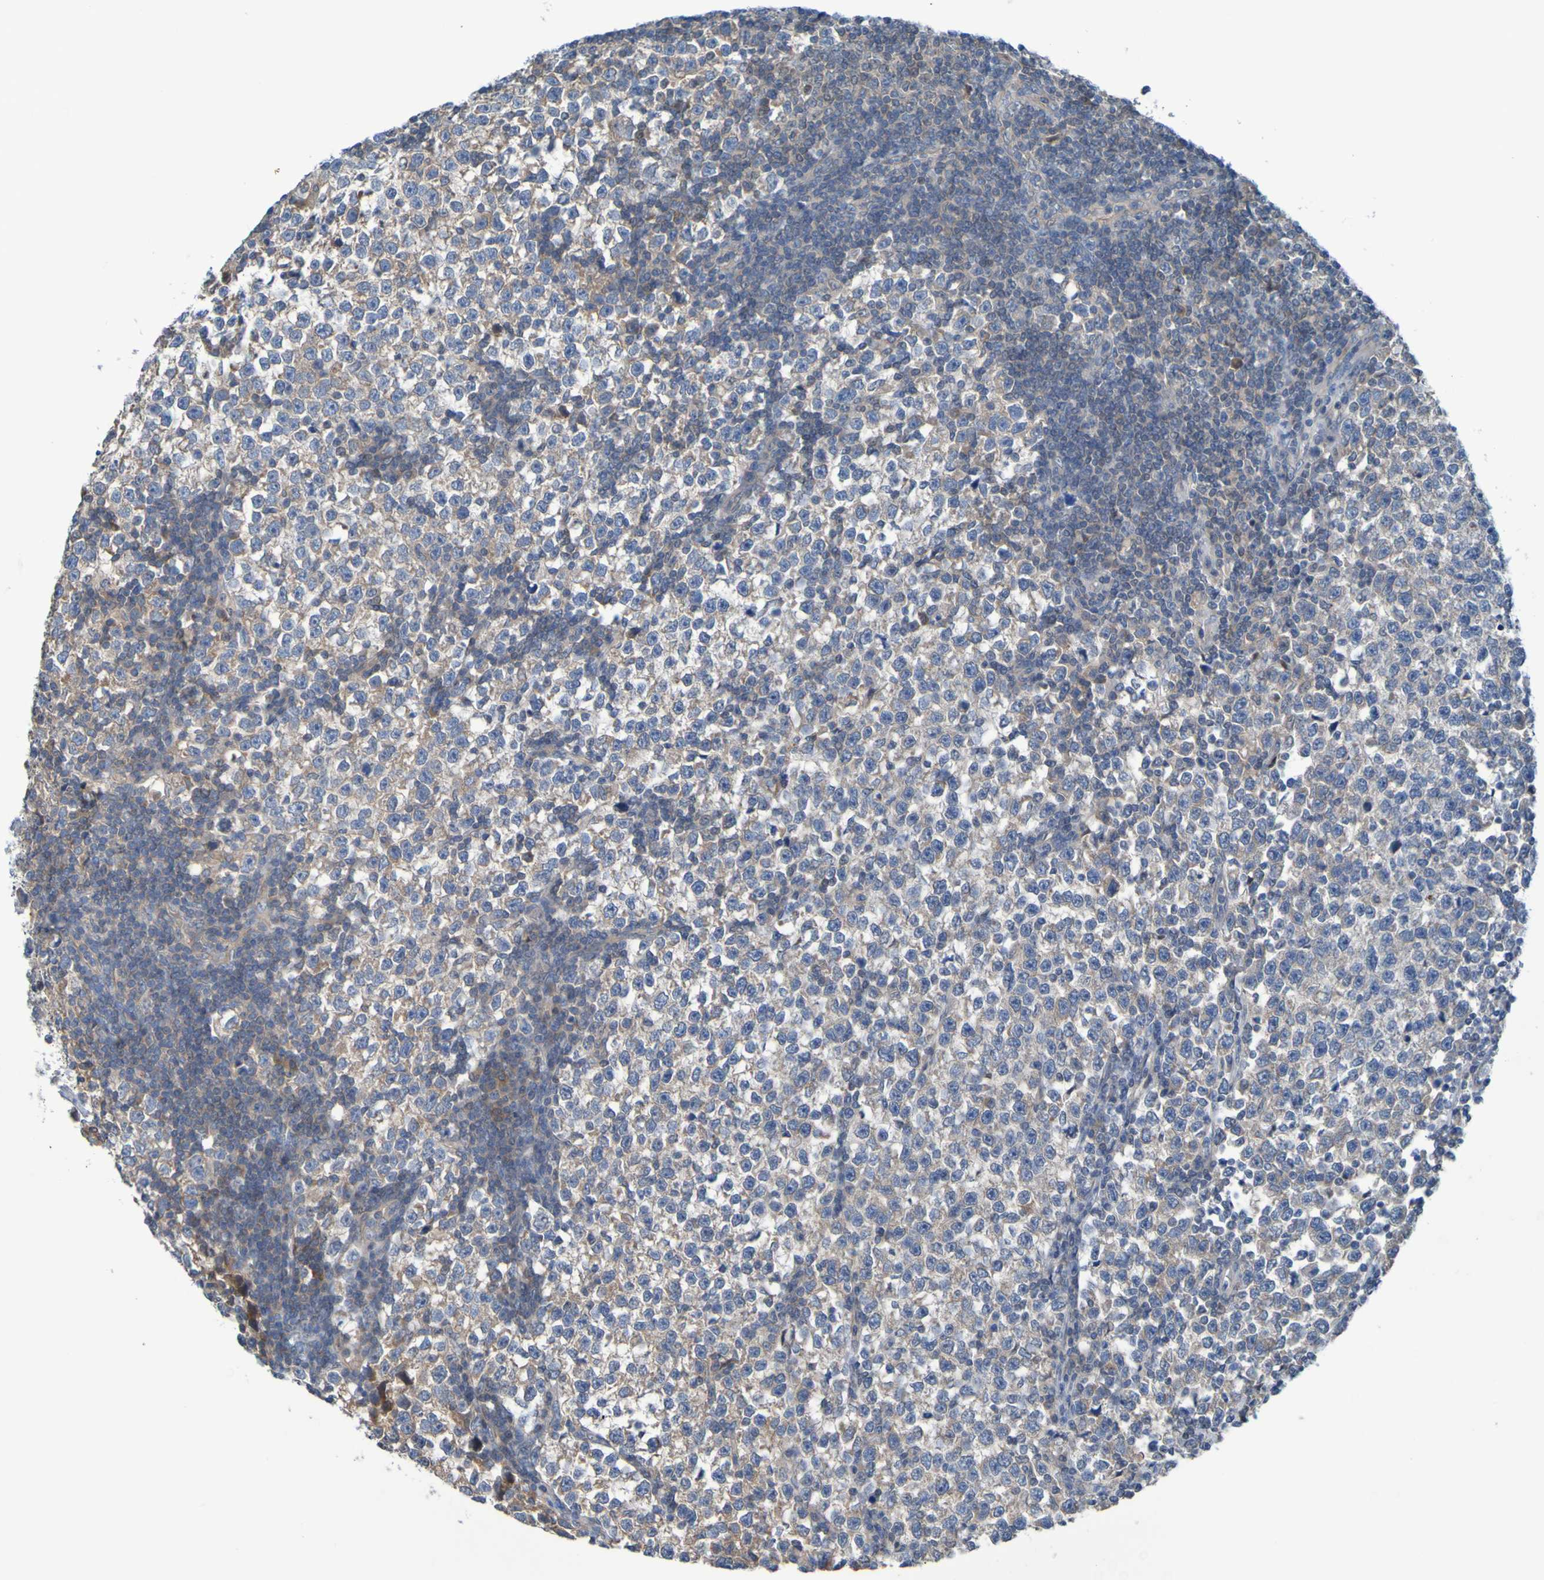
{"staining": {"intensity": "weak", "quantity": ">75%", "location": "cytoplasmic/membranous"}, "tissue": "testis cancer", "cell_type": "Tumor cells", "image_type": "cancer", "snomed": [{"axis": "morphology", "description": "Seminoma, NOS"}, {"axis": "topography", "description": "Testis"}], "caption": "The image reveals a brown stain indicating the presence of a protein in the cytoplasmic/membranous of tumor cells in seminoma (testis).", "gene": "NPRL3", "patient": {"sex": "male", "age": 43}}